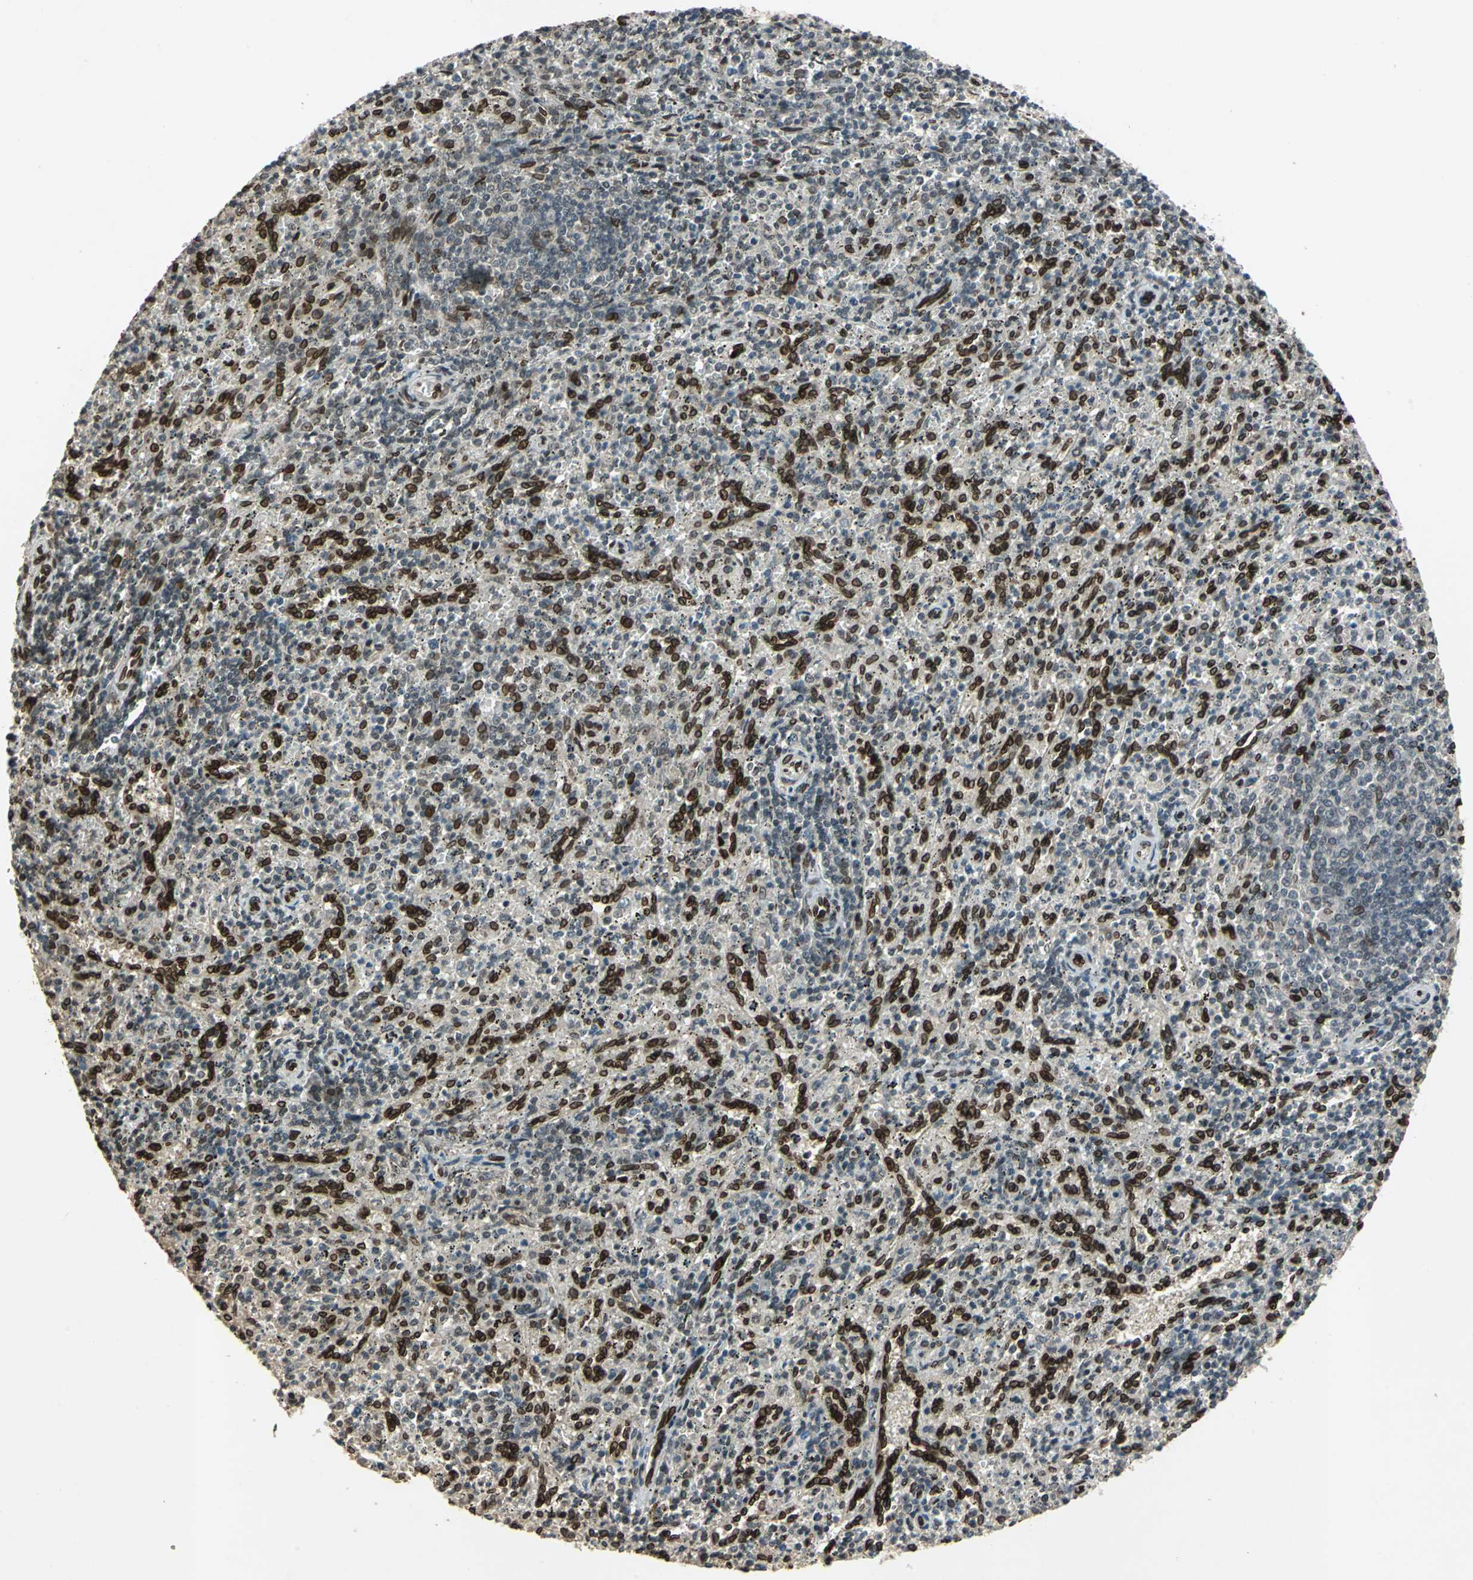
{"staining": {"intensity": "strong", "quantity": "25%-75%", "location": "nuclear"}, "tissue": "spleen", "cell_type": "Cells in red pulp", "image_type": "normal", "snomed": [{"axis": "morphology", "description": "Normal tissue, NOS"}, {"axis": "topography", "description": "Spleen"}], "caption": "A high-resolution image shows immunohistochemistry (IHC) staining of normal spleen, which reveals strong nuclear positivity in approximately 25%-75% of cells in red pulp.", "gene": "ISY1", "patient": {"sex": "female", "age": 10}}